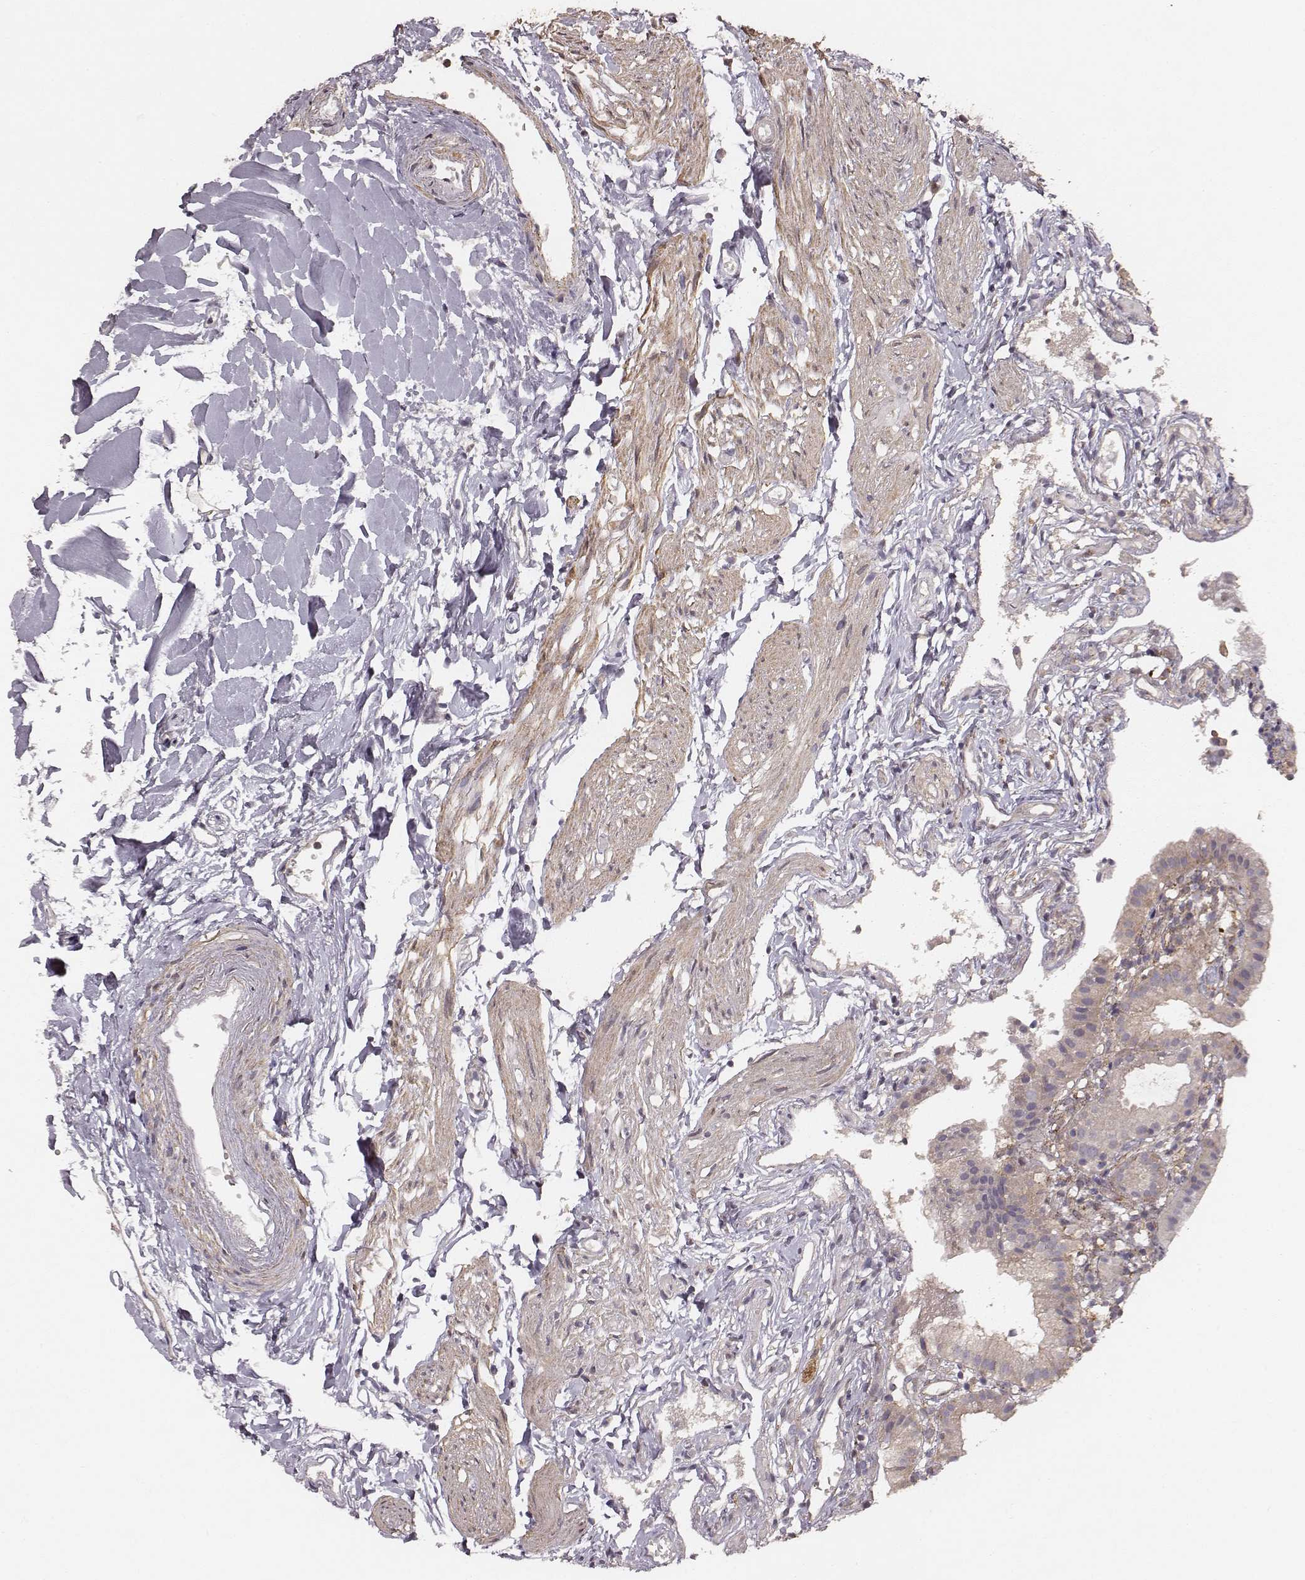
{"staining": {"intensity": "moderate", "quantity": ">75%", "location": "cytoplasmic/membranous"}, "tissue": "gallbladder", "cell_type": "Glandular cells", "image_type": "normal", "snomed": [{"axis": "morphology", "description": "Normal tissue, NOS"}, {"axis": "topography", "description": "Gallbladder"}], "caption": "Protein staining demonstrates moderate cytoplasmic/membranous positivity in about >75% of glandular cells in benign gallbladder.", "gene": "VPS26A", "patient": {"sex": "female", "age": 47}}